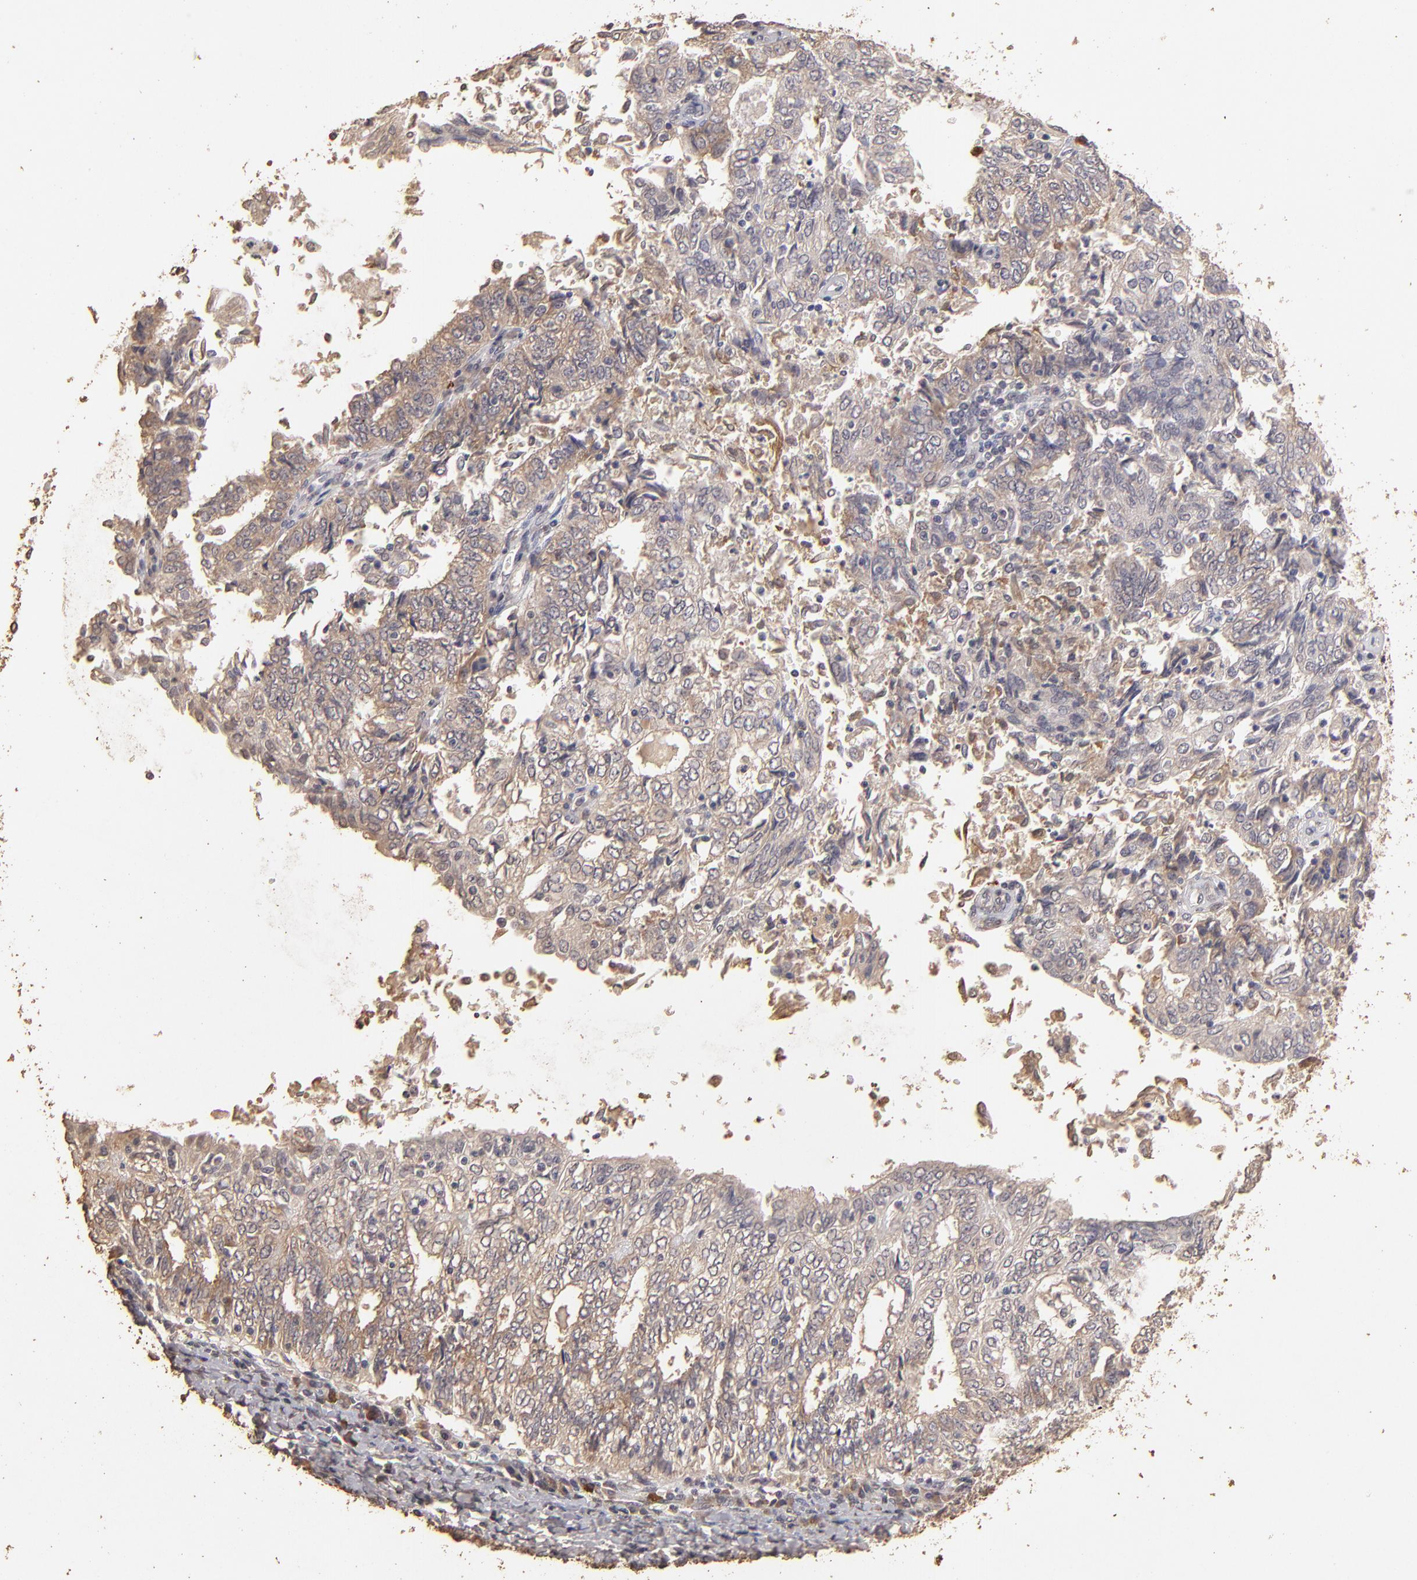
{"staining": {"intensity": "moderate", "quantity": ">75%", "location": "cytoplasmic/membranous"}, "tissue": "endometrial cancer", "cell_type": "Tumor cells", "image_type": "cancer", "snomed": [{"axis": "morphology", "description": "Adenocarcinoma, NOS"}, {"axis": "topography", "description": "Endometrium"}], "caption": "Endometrial cancer stained with IHC exhibits moderate cytoplasmic/membranous expression in approximately >75% of tumor cells.", "gene": "OPHN1", "patient": {"sex": "female", "age": 69}}